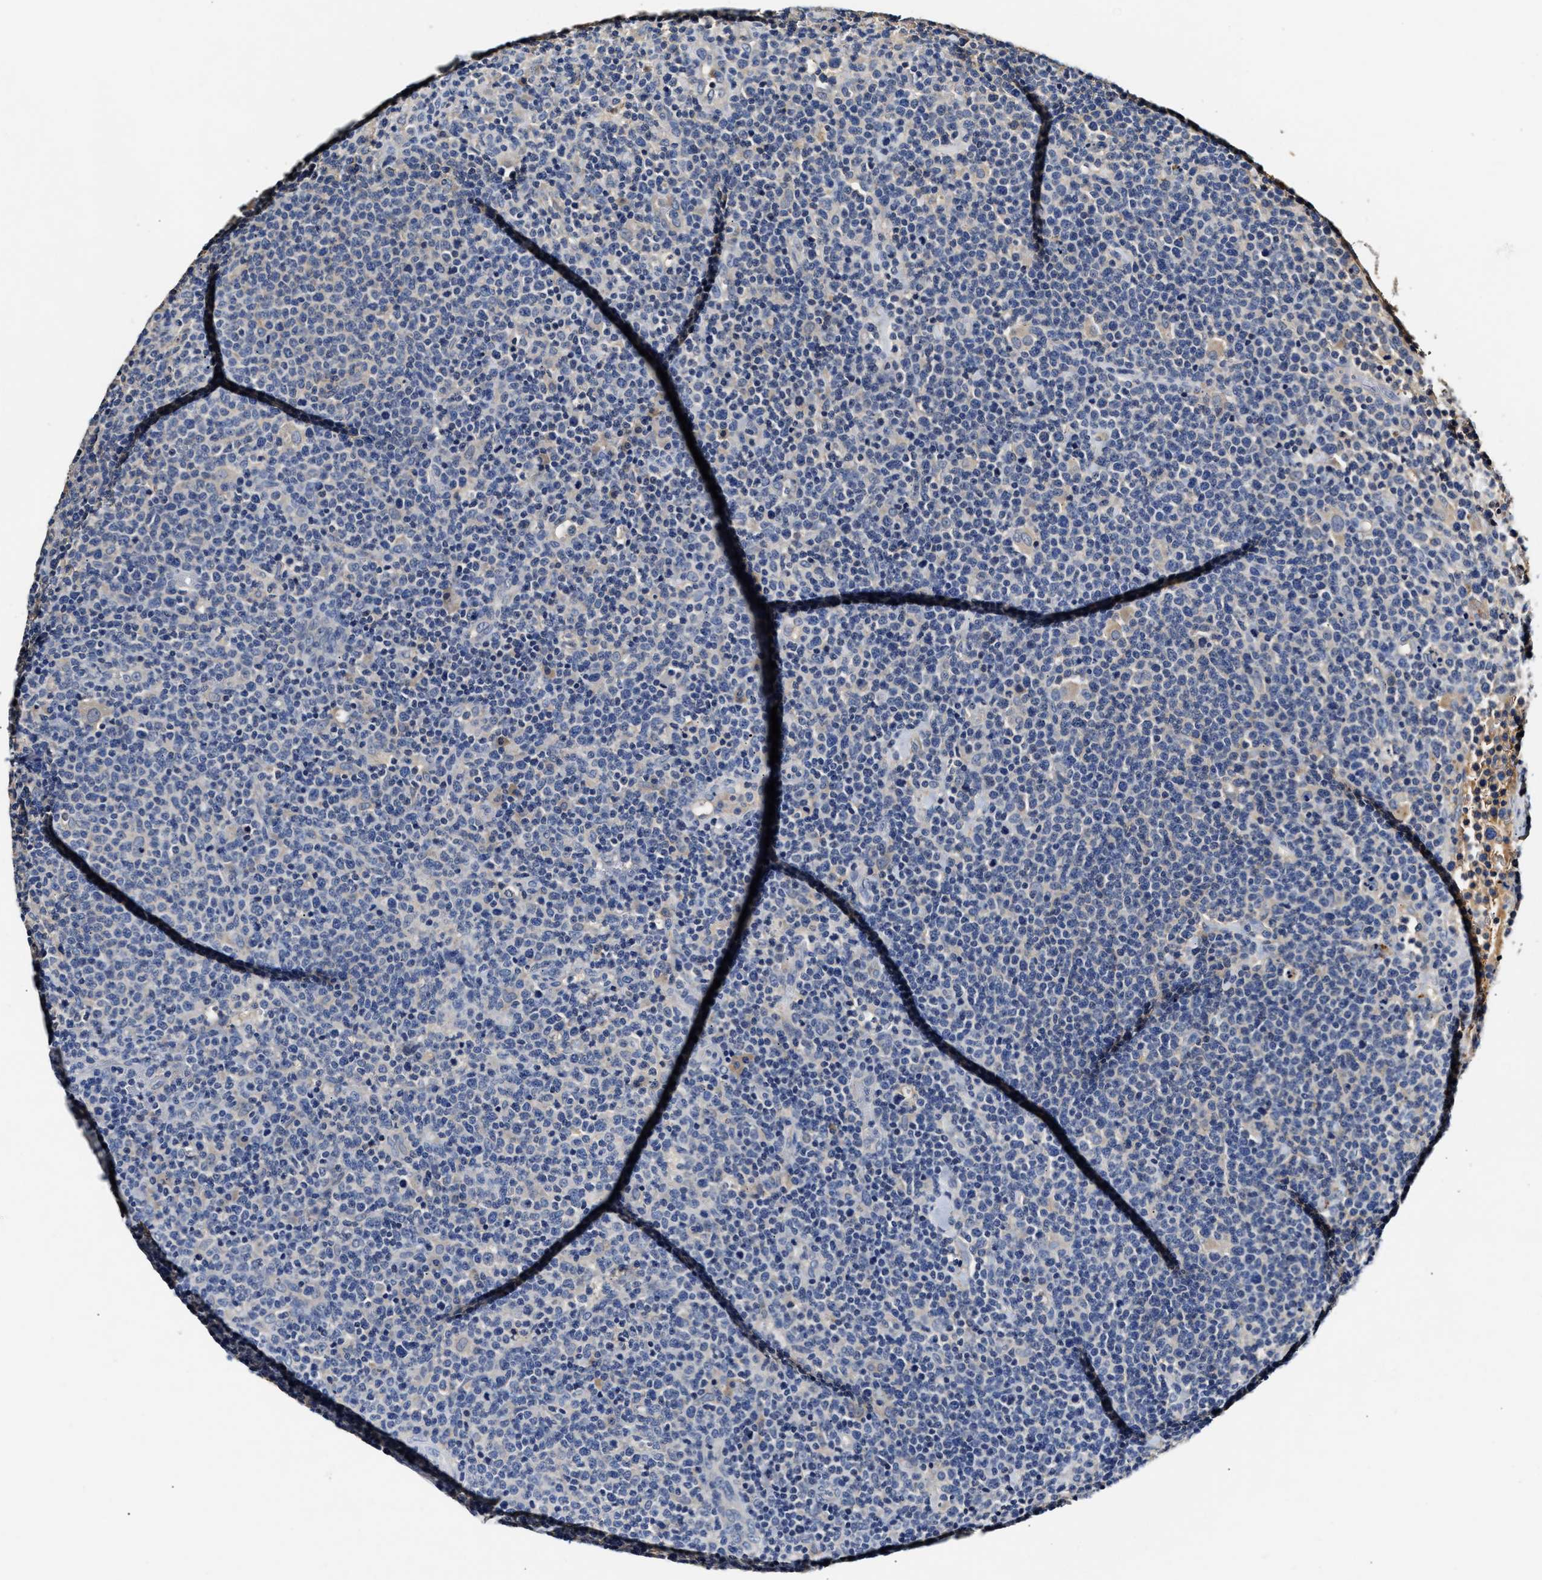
{"staining": {"intensity": "negative", "quantity": "none", "location": "none"}, "tissue": "lymphoma", "cell_type": "Tumor cells", "image_type": "cancer", "snomed": [{"axis": "morphology", "description": "Malignant lymphoma, non-Hodgkin's type, High grade"}, {"axis": "topography", "description": "Lymph node"}], "caption": "Tumor cells are negative for protein expression in human lymphoma.", "gene": "SLCO2B1", "patient": {"sex": "male", "age": 61}}